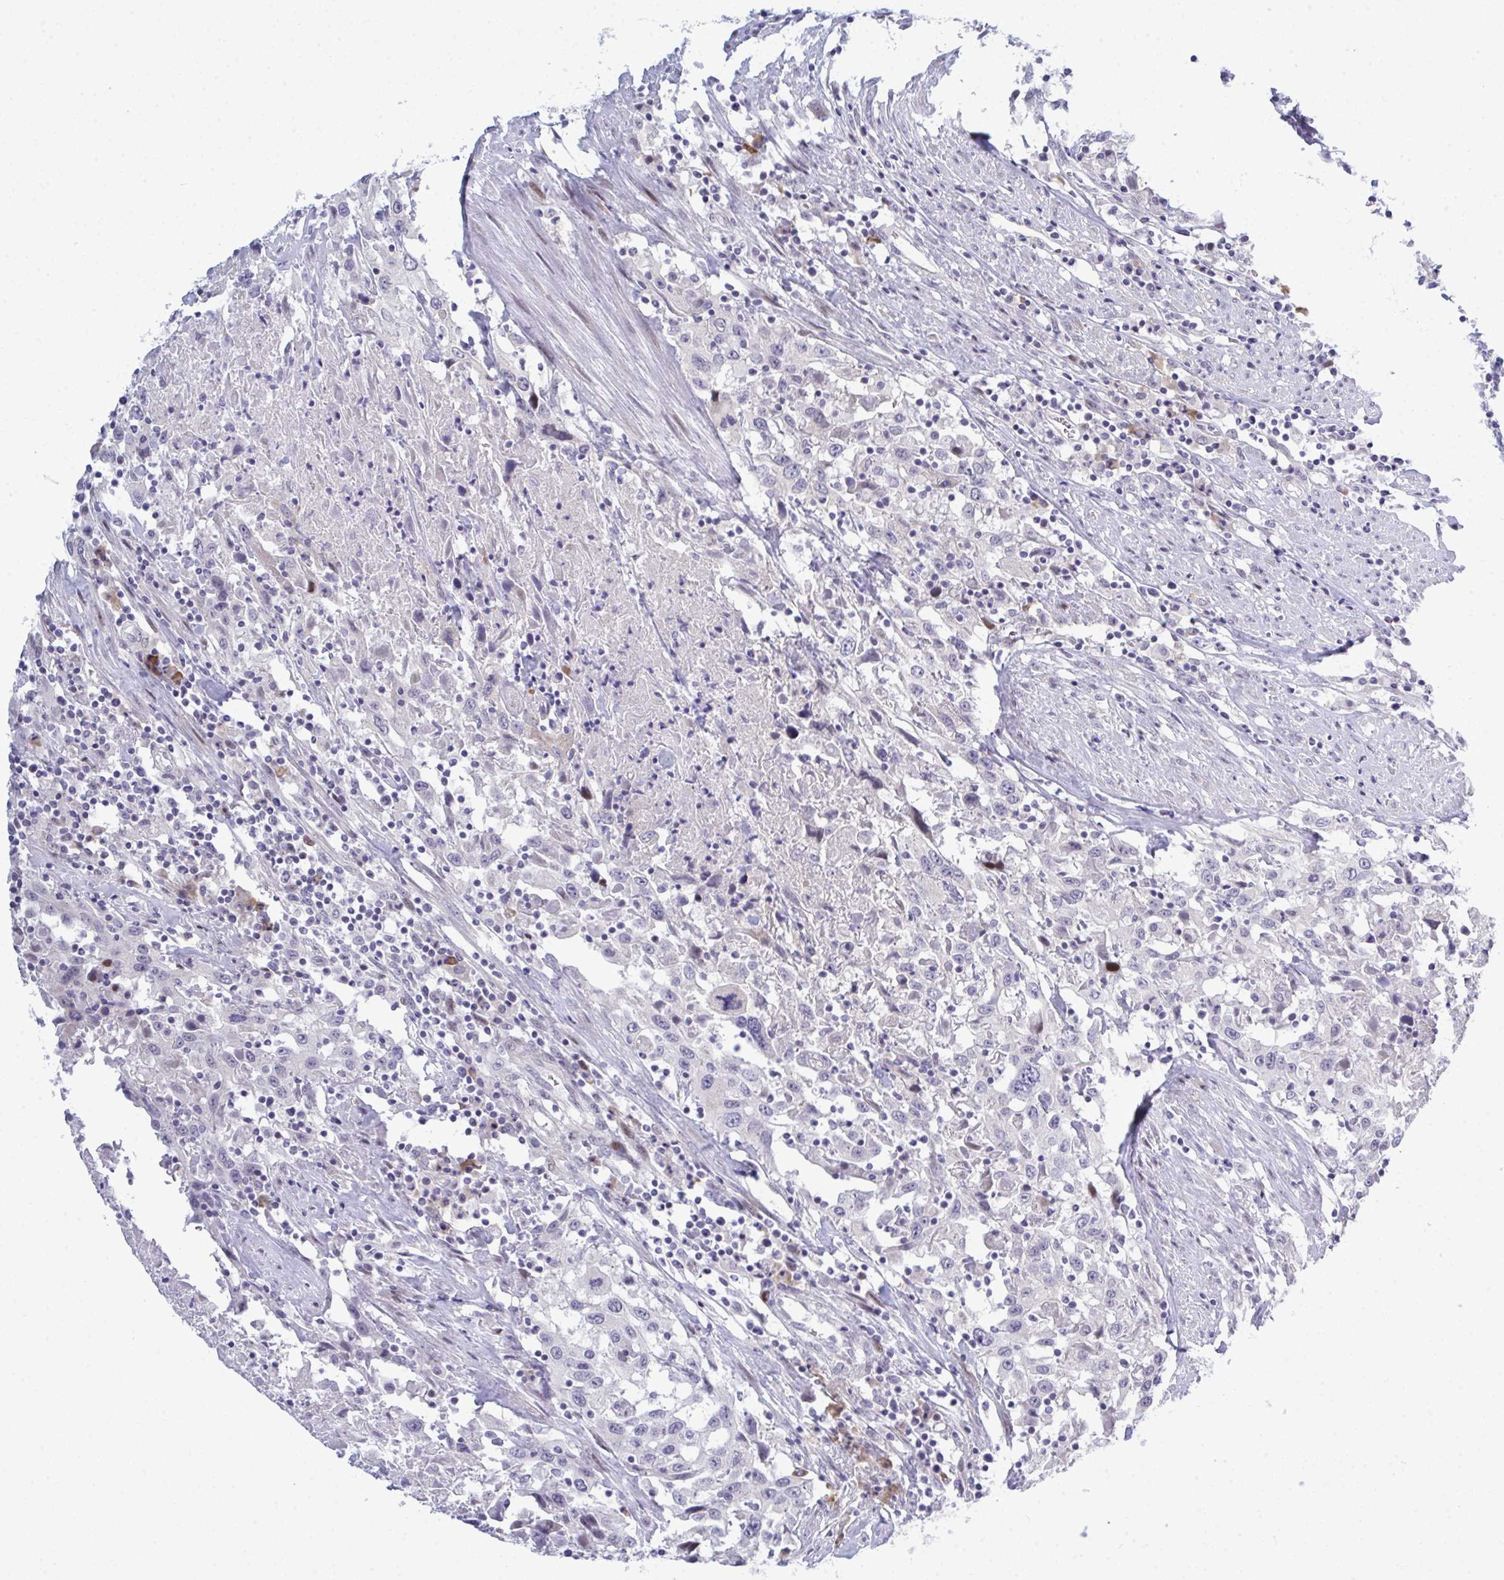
{"staining": {"intensity": "negative", "quantity": "none", "location": "none"}, "tissue": "urothelial cancer", "cell_type": "Tumor cells", "image_type": "cancer", "snomed": [{"axis": "morphology", "description": "Urothelial carcinoma, High grade"}, {"axis": "topography", "description": "Urinary bladder"}], "caption": "A histopathology image of human urothelial cancer is negative for staining in tumor cells.", "gene": "TAB1", "patient": {"sex": "male", "age": 61}}